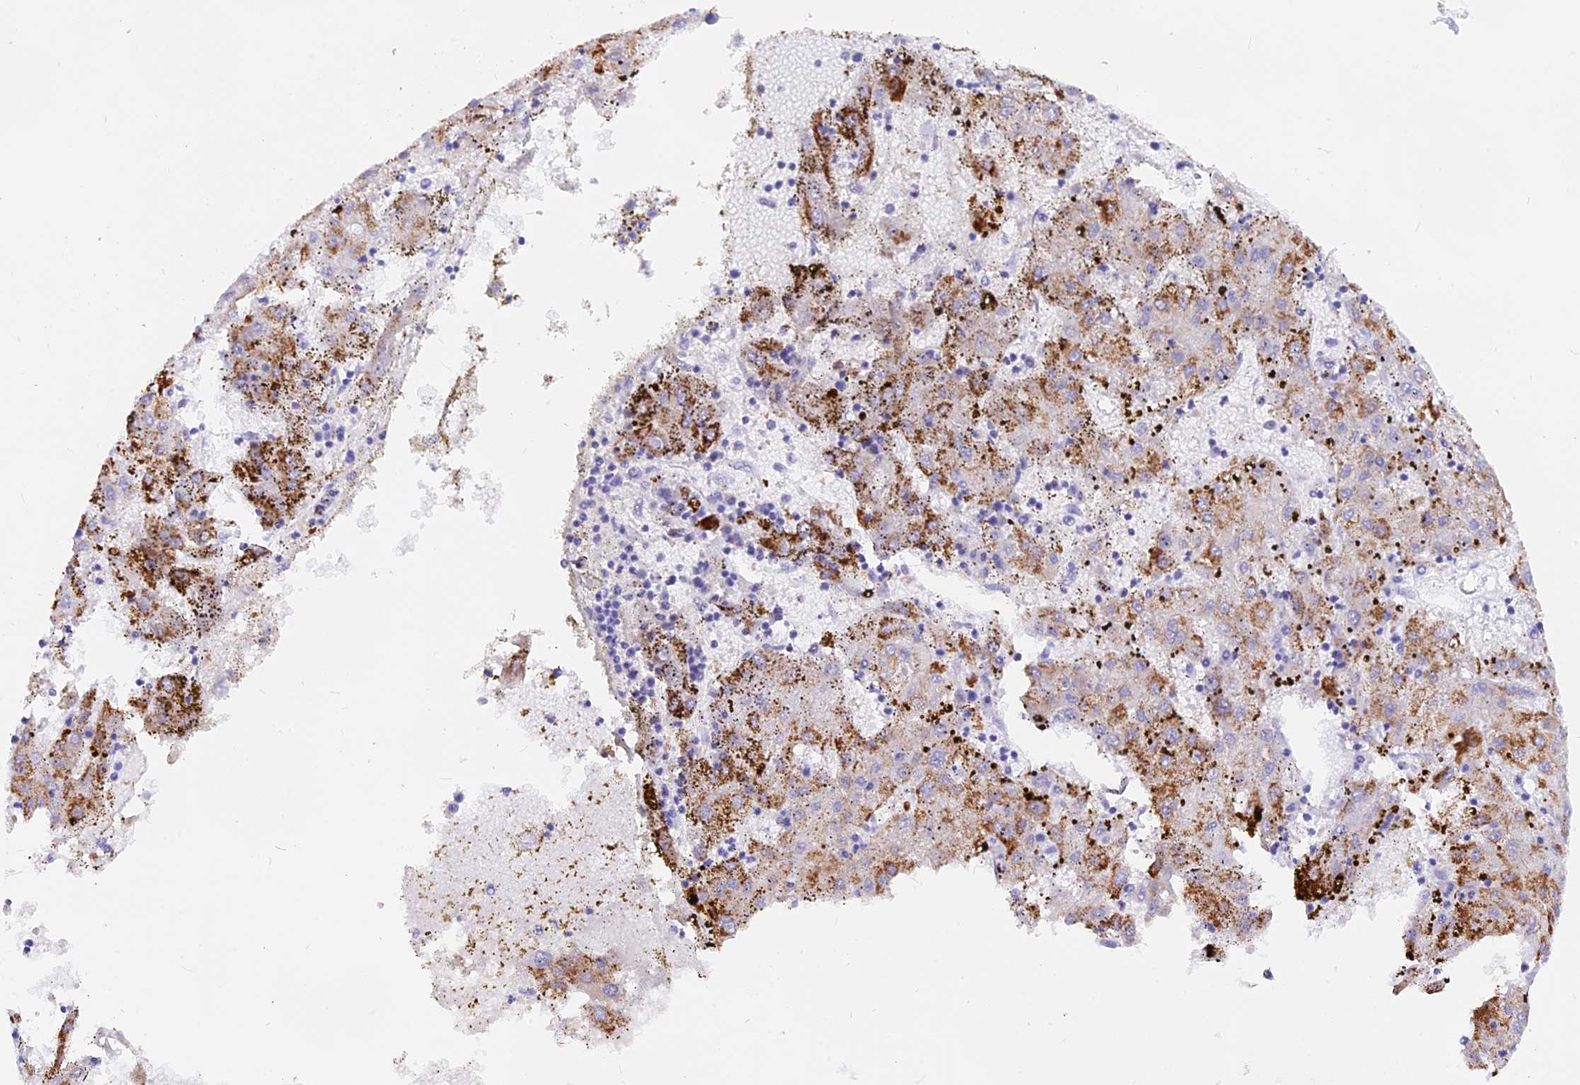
{"staining": {"intensity": "strong", "quantity": "25%-75%", "location": "cytoplasmic/membranous"}, "tissue": "liver cancer", "cell_type": "Tumor cells", "image_type": "cancer", "snomed": [{"axis": "morphology", "description": "Carcinoma, Hepatocellular, NOS"}, {"axis": "topography", "description": "Liver"}], "caption": "Liver cancer (hepatocellular carcinoma) stained for a protein reveals strong cytoplasmic/membranous positivity in tumor cells.", "gene": "ISCA1", "patient": {"sex": "male", "age": 72}}